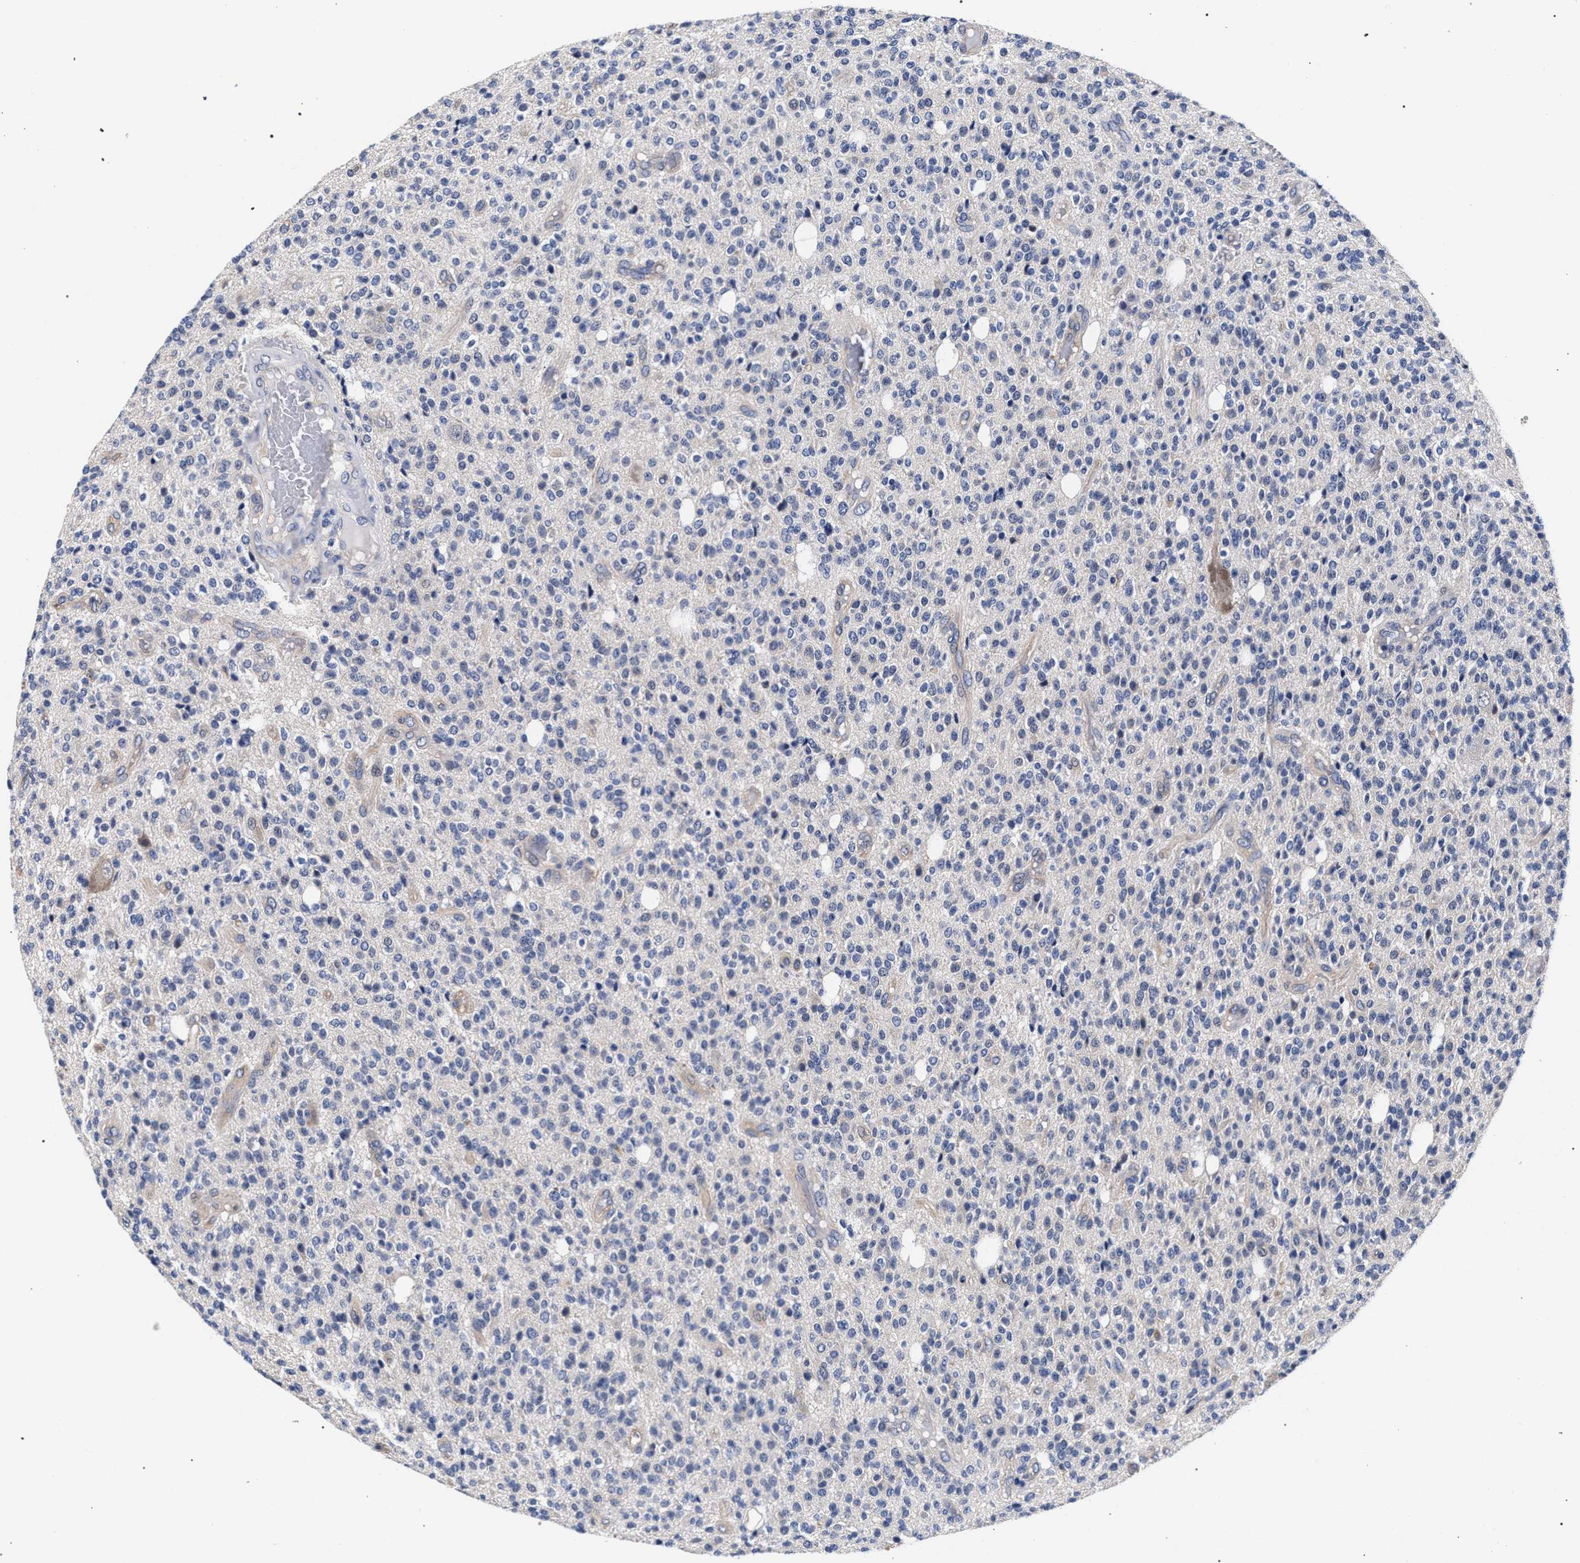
{"staining": {"intensity": "negative", "quantity": "none", "location": "none"}, "tissue": "glioma", "cell_type": "Tumor cells", "image_type": "cancer", "snomed": [{"axis": "morphology", "description": "Glioma, malignant, High grade"}, {"axis": "topography", "description": "Brain"}], "caption": "The IHC histopathology image has no significant expression in tumor cells of high-grade glioma (malignant) tissue.", "gene": "RBM33", "patient": {"sex": "male", "age": 34}}